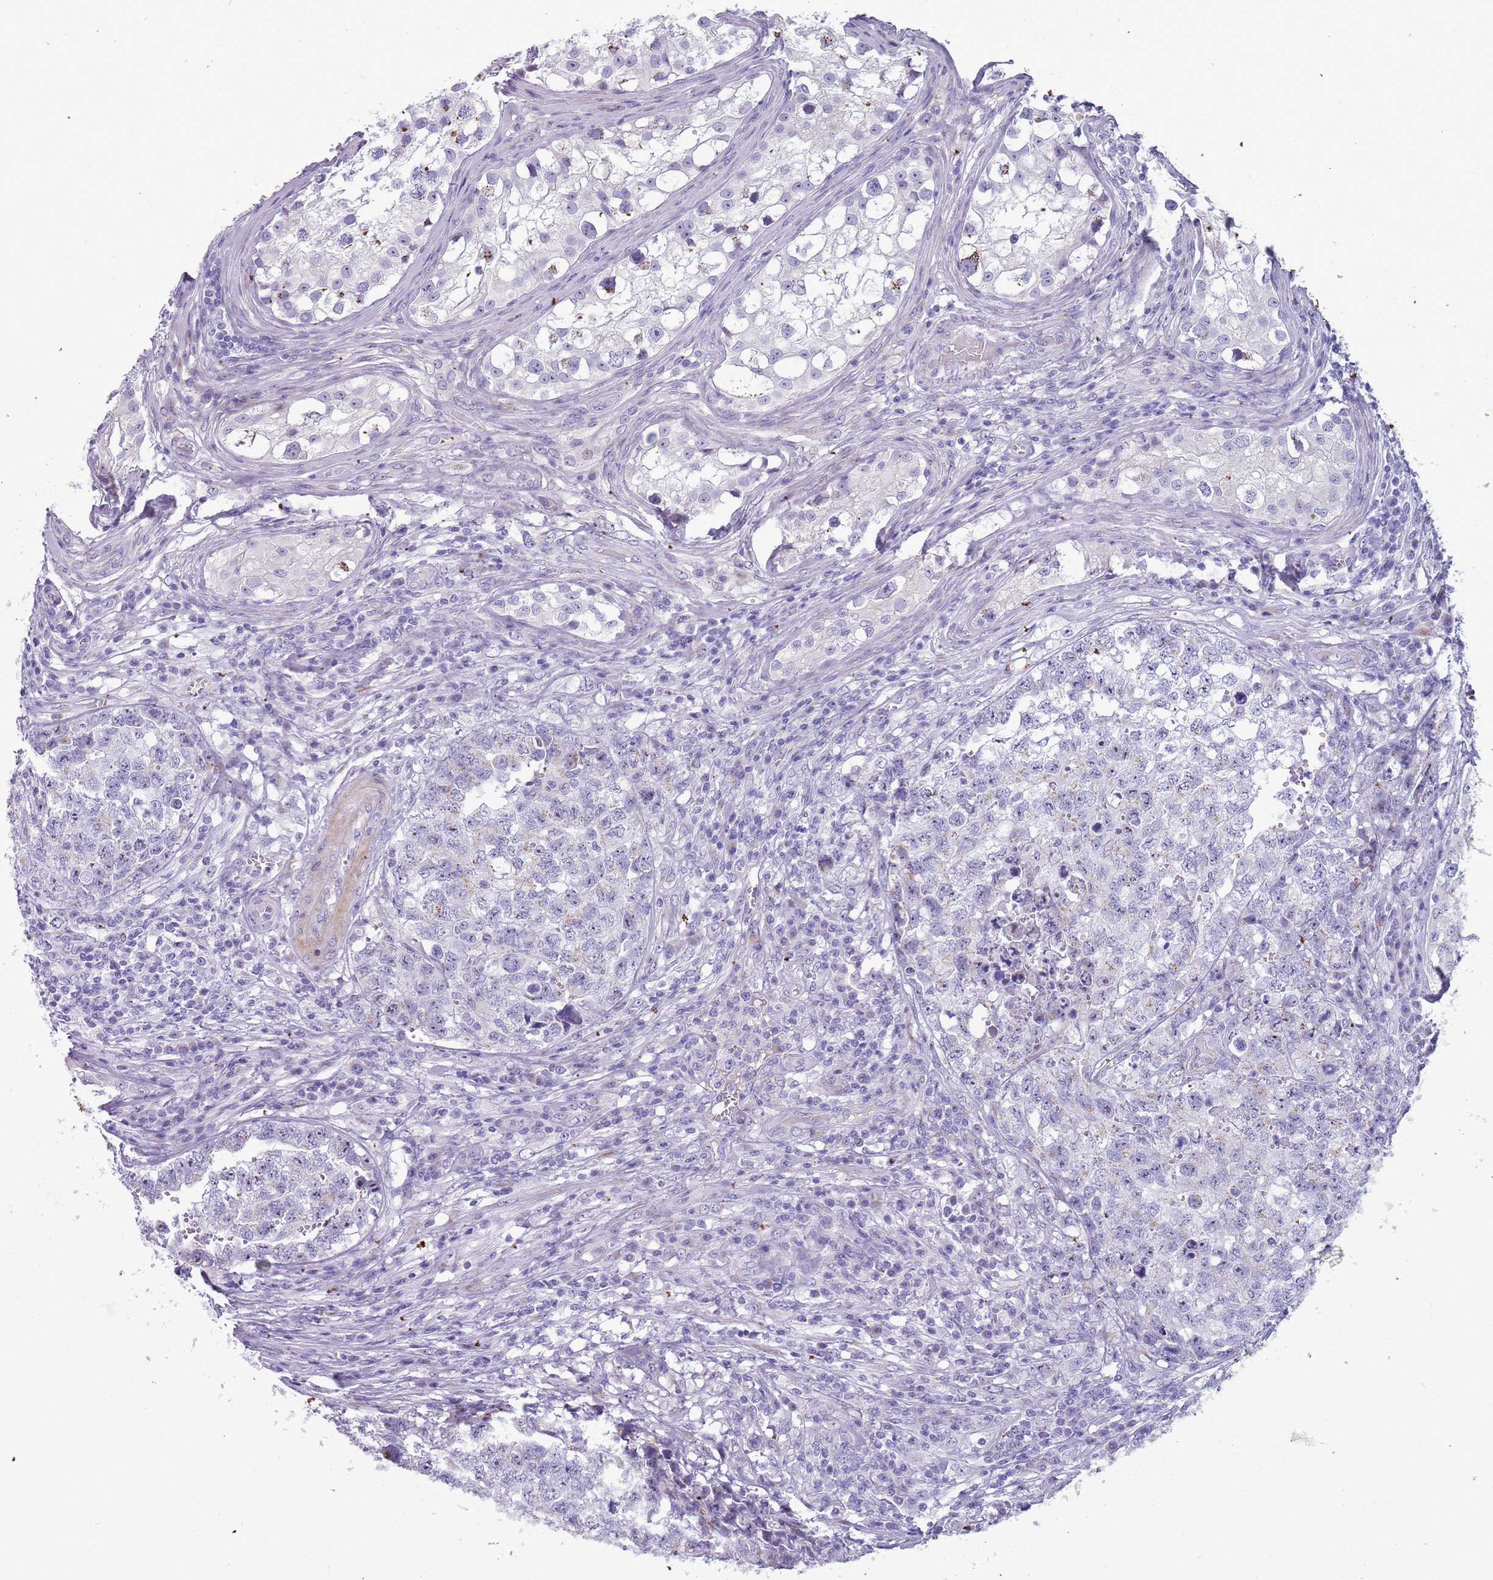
{"staining": {"intensity": "negative", "quantity": "none", "location": "none"}, "tissue": "testis cancer", "cell_type": "Tumor cells", "image_type": "cancer", "snomed": [{"axis": "morphology", "description": "Carcinoma, Embryonal, NOS"}, {"axis": "topography", "description": "Testis"}], "caption": "The immunohistochemistry (IHC) photomicrograph has no significant expression in tumor cells of testis embryonal carcinoma tissue.", "gene": "NBPF6", "patient": {"sex": "male", "age": 31}}